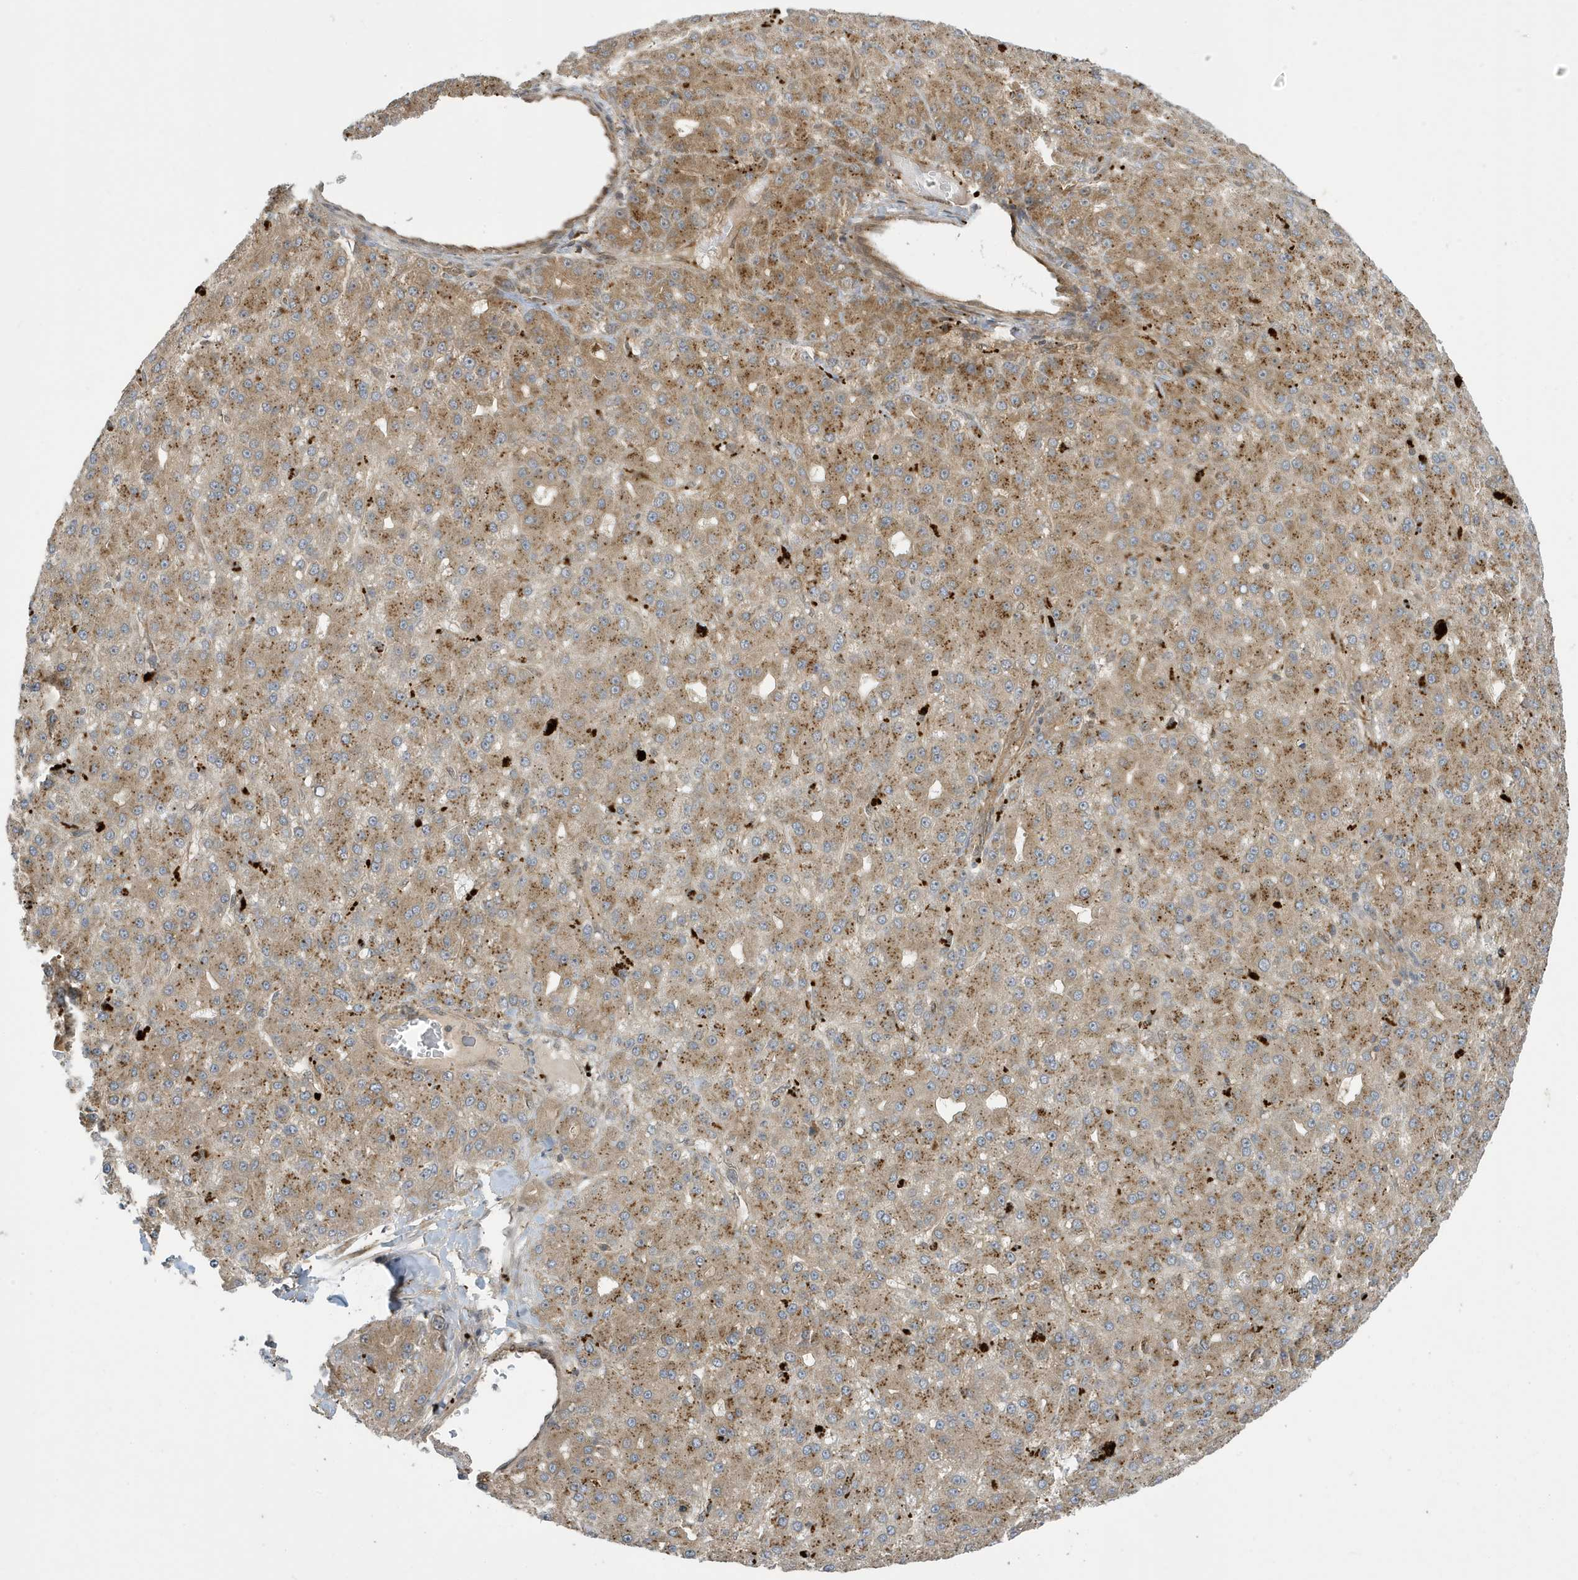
{"staining": {"intensity": "moderate", "quantity": "25%-75%", "location": "cytoplasmic/membranous"}, "tissue": "liver cancer", "cell_type": "Tumor cells", "image_type": "cancer", "snomed": [{"axis": "morphology", "description": "Carcinoma, Hepatocellular, NOS"}, {"axis": "topography", "description": "Liver"}], "caption": "Tumor cells display moderate cytoplasmic/membranous positivity in approximately 25%-75% of cells in hepatocellular carcinoma (liver). The protein of interest is stained brown, and the nuclei are stained in blue (DAB IHC with brightfield microscopy, high magnification).", "gene": "NCOA7", "patient": {"sex": "male", "age": 67}}